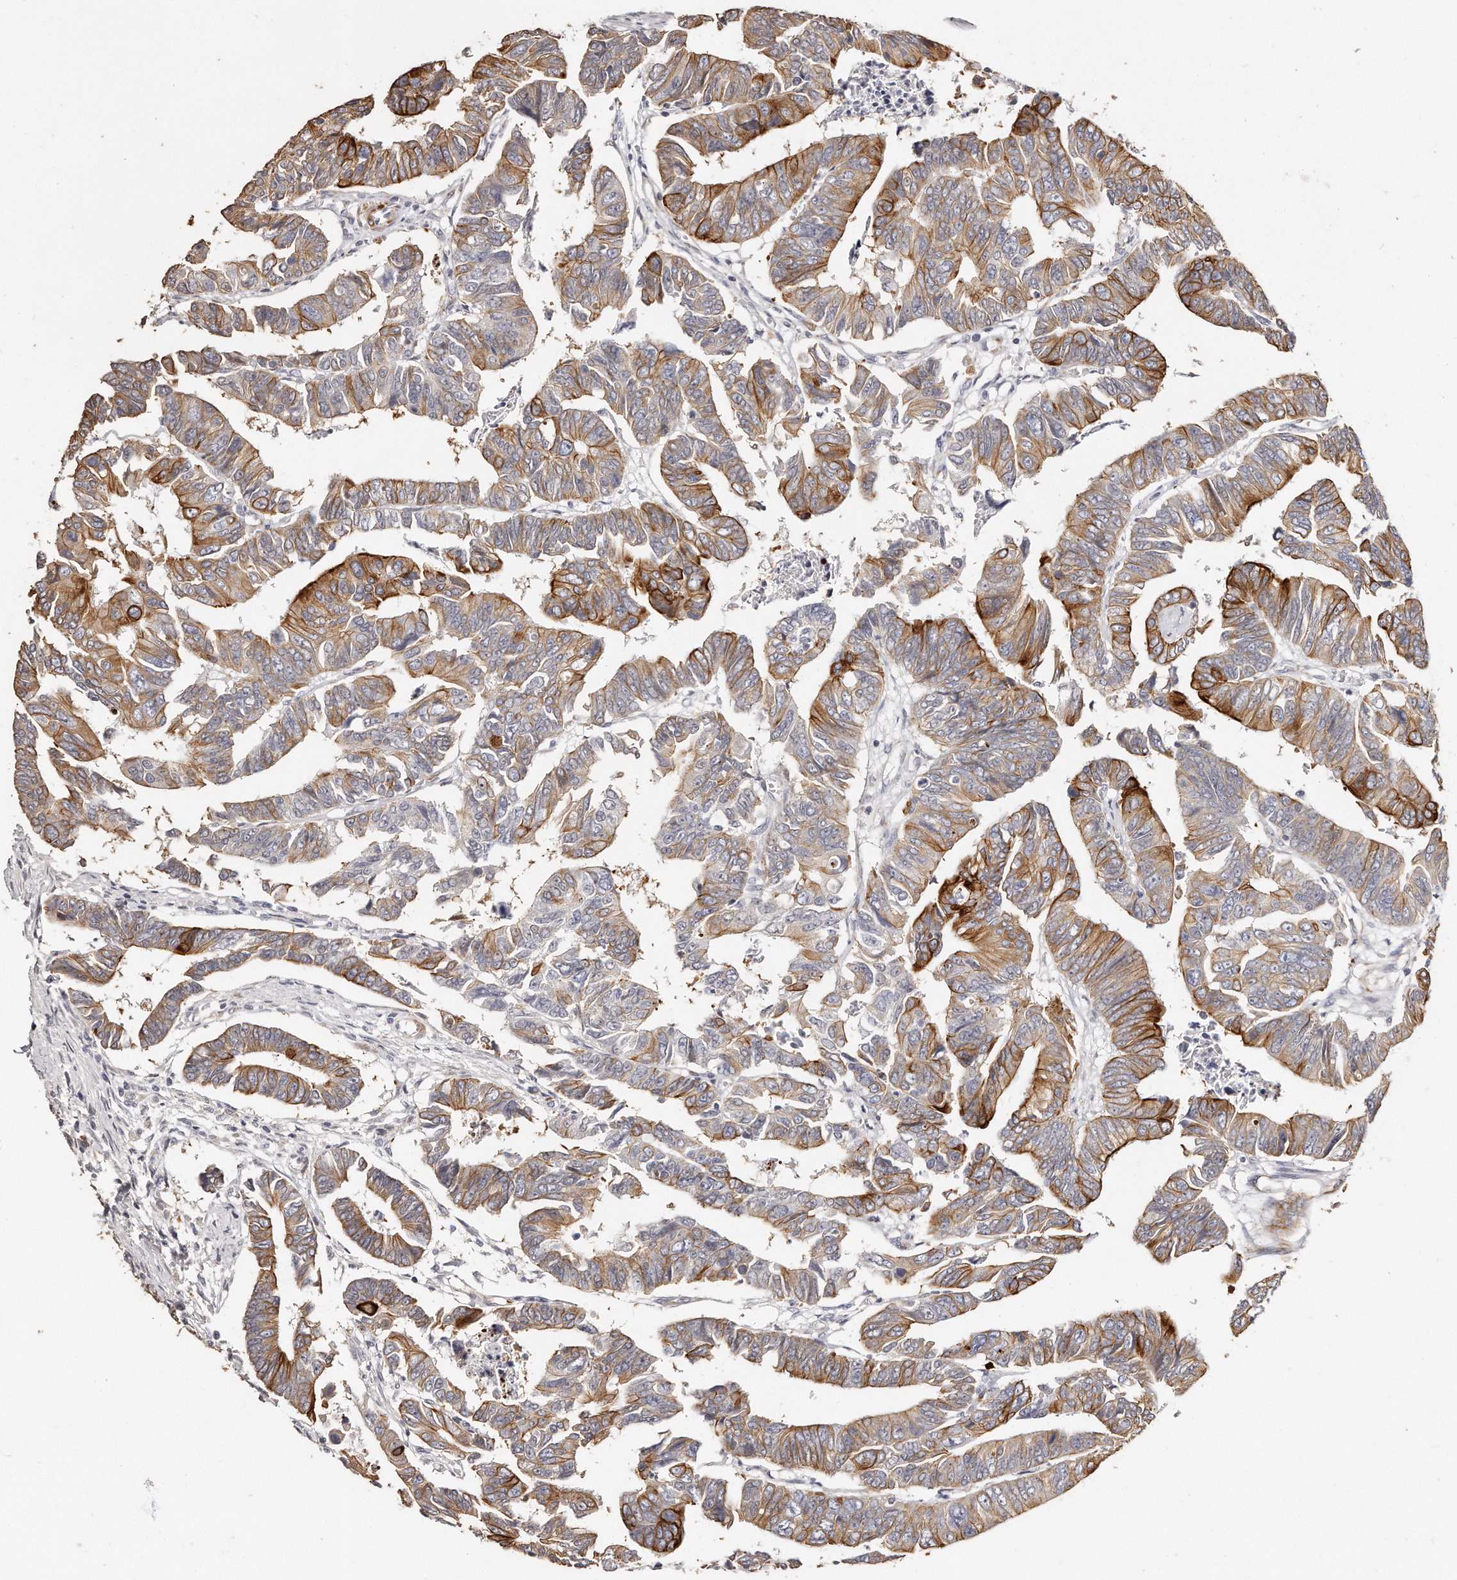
{"staining": {"intensity": "moderate", "quantity": ">75%", "location": "cytoplasmic/membranous"}, "tissue": "colorectal cancer", "cell_type": "Tumor cells", "image_type": "cancer", "snomed": [{"axis": "morphology", "description": "Adenocarcinoma, NOS"}, {"axis": "topography", "description": "Rectum"}], "caption": "Immunohistochemistry (IHC) (DAB (3,3'-diaminobenzidine)) staining of human colorectal cancer shows moderate cytoplasmic/membranous protein positivity in about >75% of tumor cells.", "gene": "ZYG11A", "patient": {"sex": "female", "age": 65}}